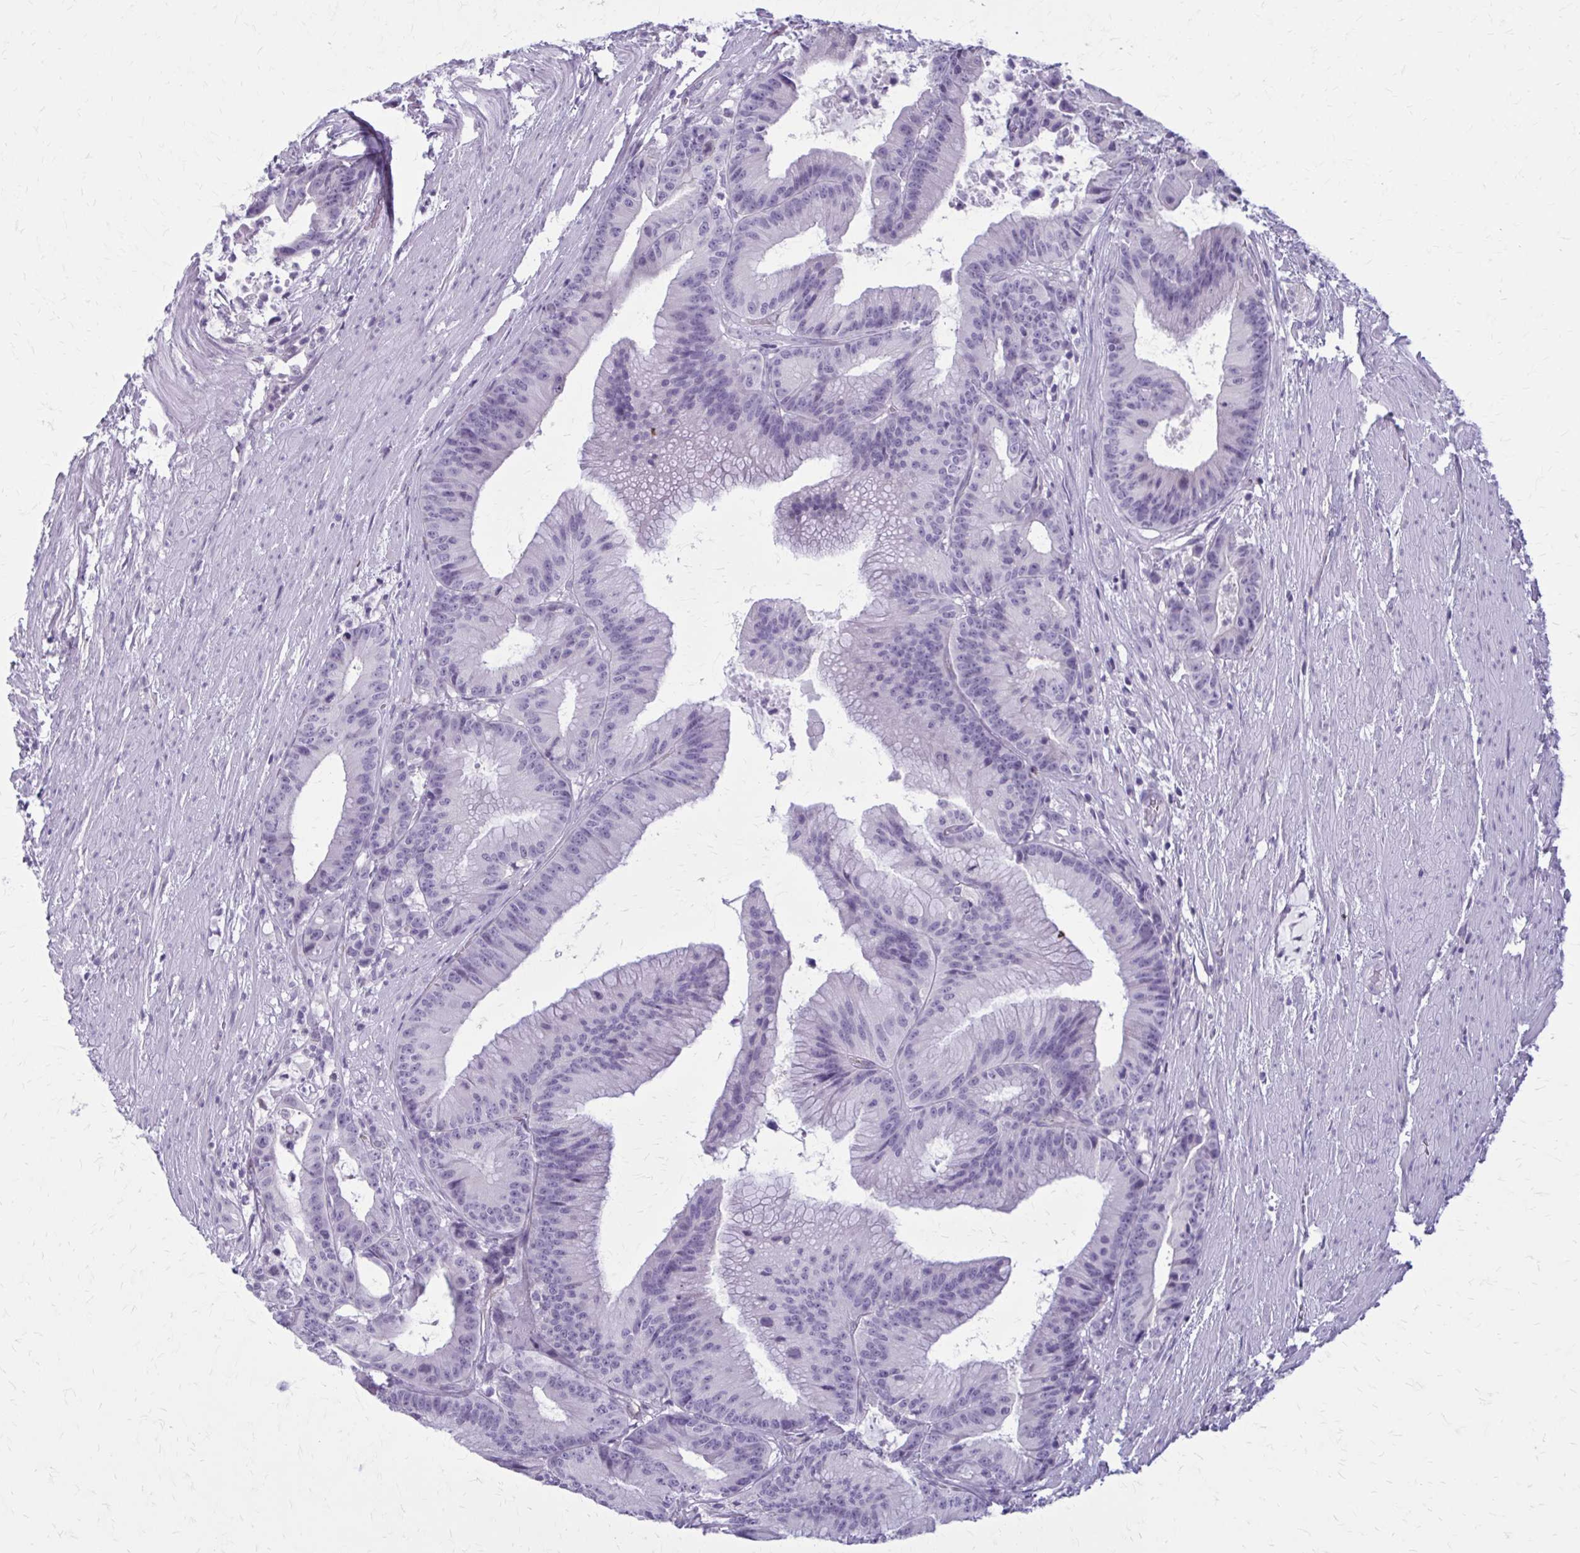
{"staining": {"intensity": "negative", "quantity": "none", "location": "none"}, "tissue": "colorectal cancer", "cell_type": "Tumor cells", "image_type": "cancer", "snomed": [{"axis": "morphology", "description": "Adenocarcinoma, NOS"}, {"axis": "topography", "description": "Colon"}], "caption": "Immunohistochemistry (IHC) image of neoplastic tissue: human adenocarcinoma (colorectal) stained with DAB displays no significant protein expression in tumor cells.", "gene": "CASQ2", "patient": {"sex": "female", "age": 78}}